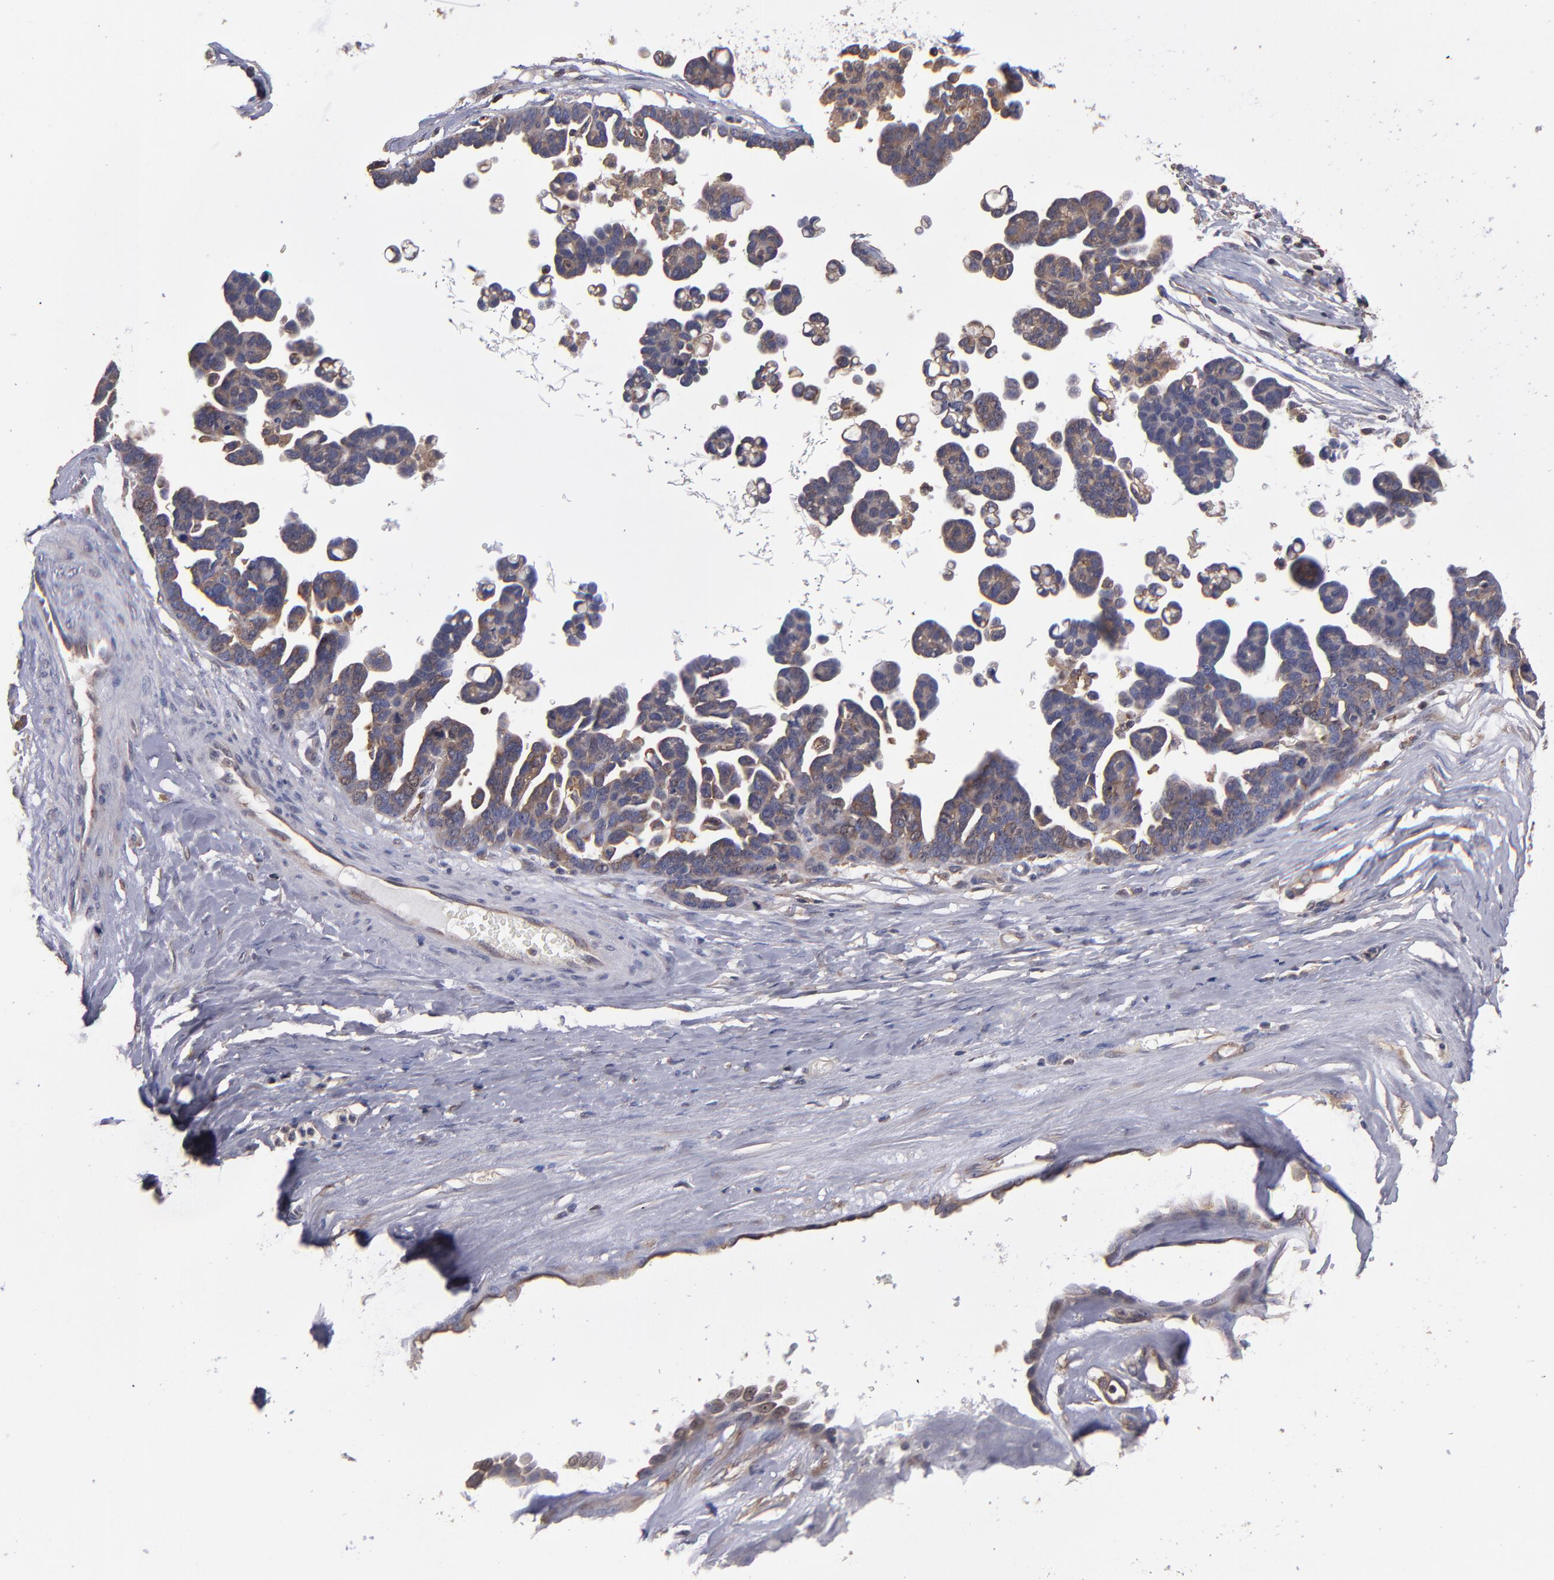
{"staining": {"intensity": "moderate", "quantity": "25%-75%", "location": "cytoplasmic/membranous"}, "tissue": "ovarian cancer", "cell_type": "Tumor cells", "image_type": "cancer", "snomed": [{"axis": "morphology", "description": "Cystadenocarcinoma, serous, NOS"}, {"axis": "topography", "description": "Ovary"}], "caption": "Protein staining exhibits moderate cytoplasmic/membranous expression in about 25%-75% of tumor cells in ovarian cancer (serous cystadenocarcinoma).", "gene": "NF2", "patient": {"sex": "female", "age": 54}}